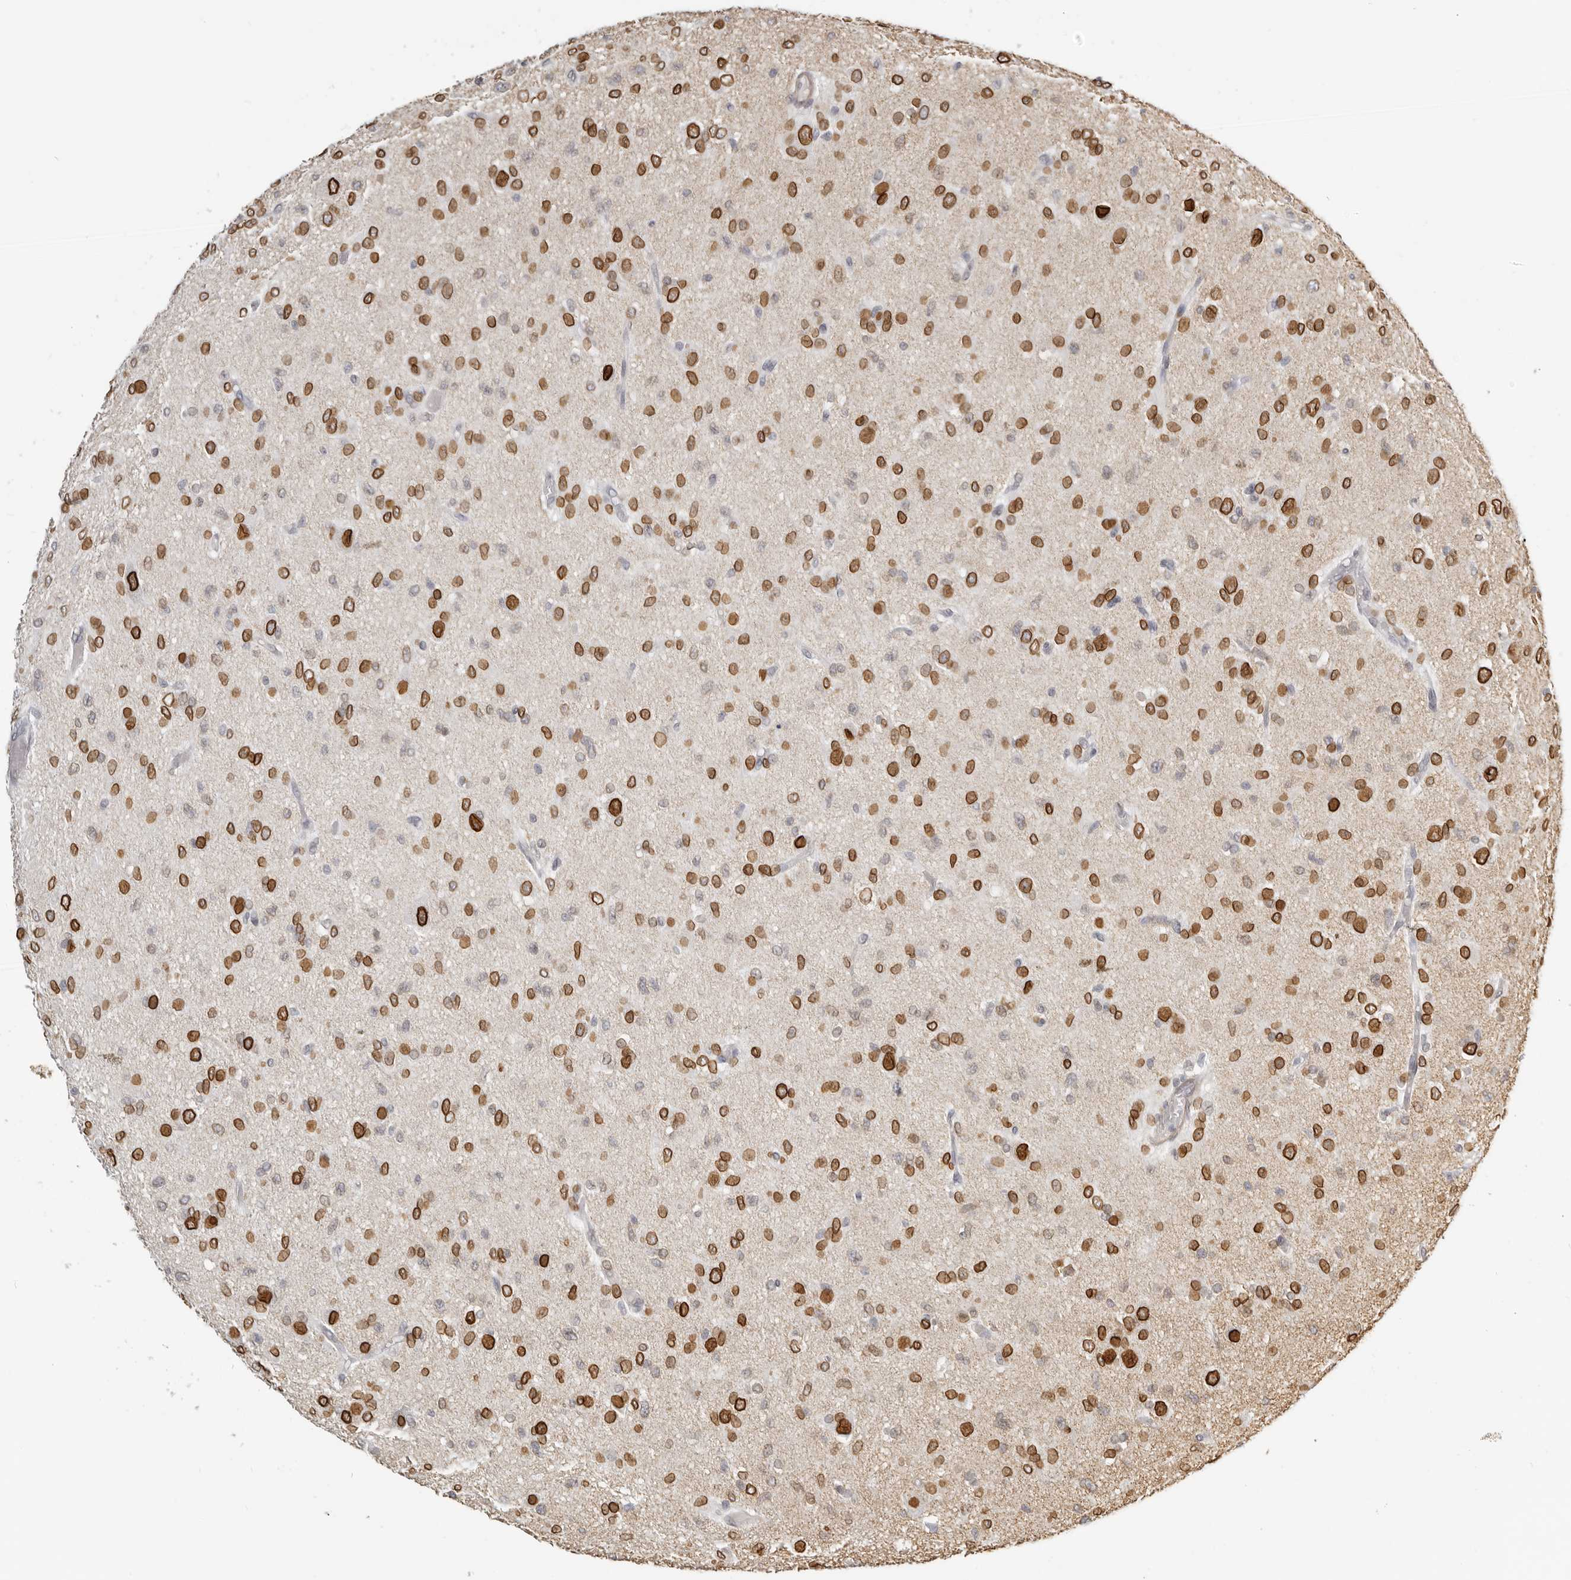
{"staining": {"intensity": "strong", "quantity": ">75%", "location": "cytoplasmic/membranous,nuclear"}, "tissue": "glioma", "cell_type": "Tumor cells", "image_type": "cancer", "snomed": [{"axis": "morphology", "description": "Glioma, malignant, High grade"}, {"axis": "topography", "description": "Brain"}], "caption": "Human glioma stained with a protein marker exhibits strong staining in tumor cells.", "gene": "NUP153", "patient": {"sex": "female", "age": 59}}